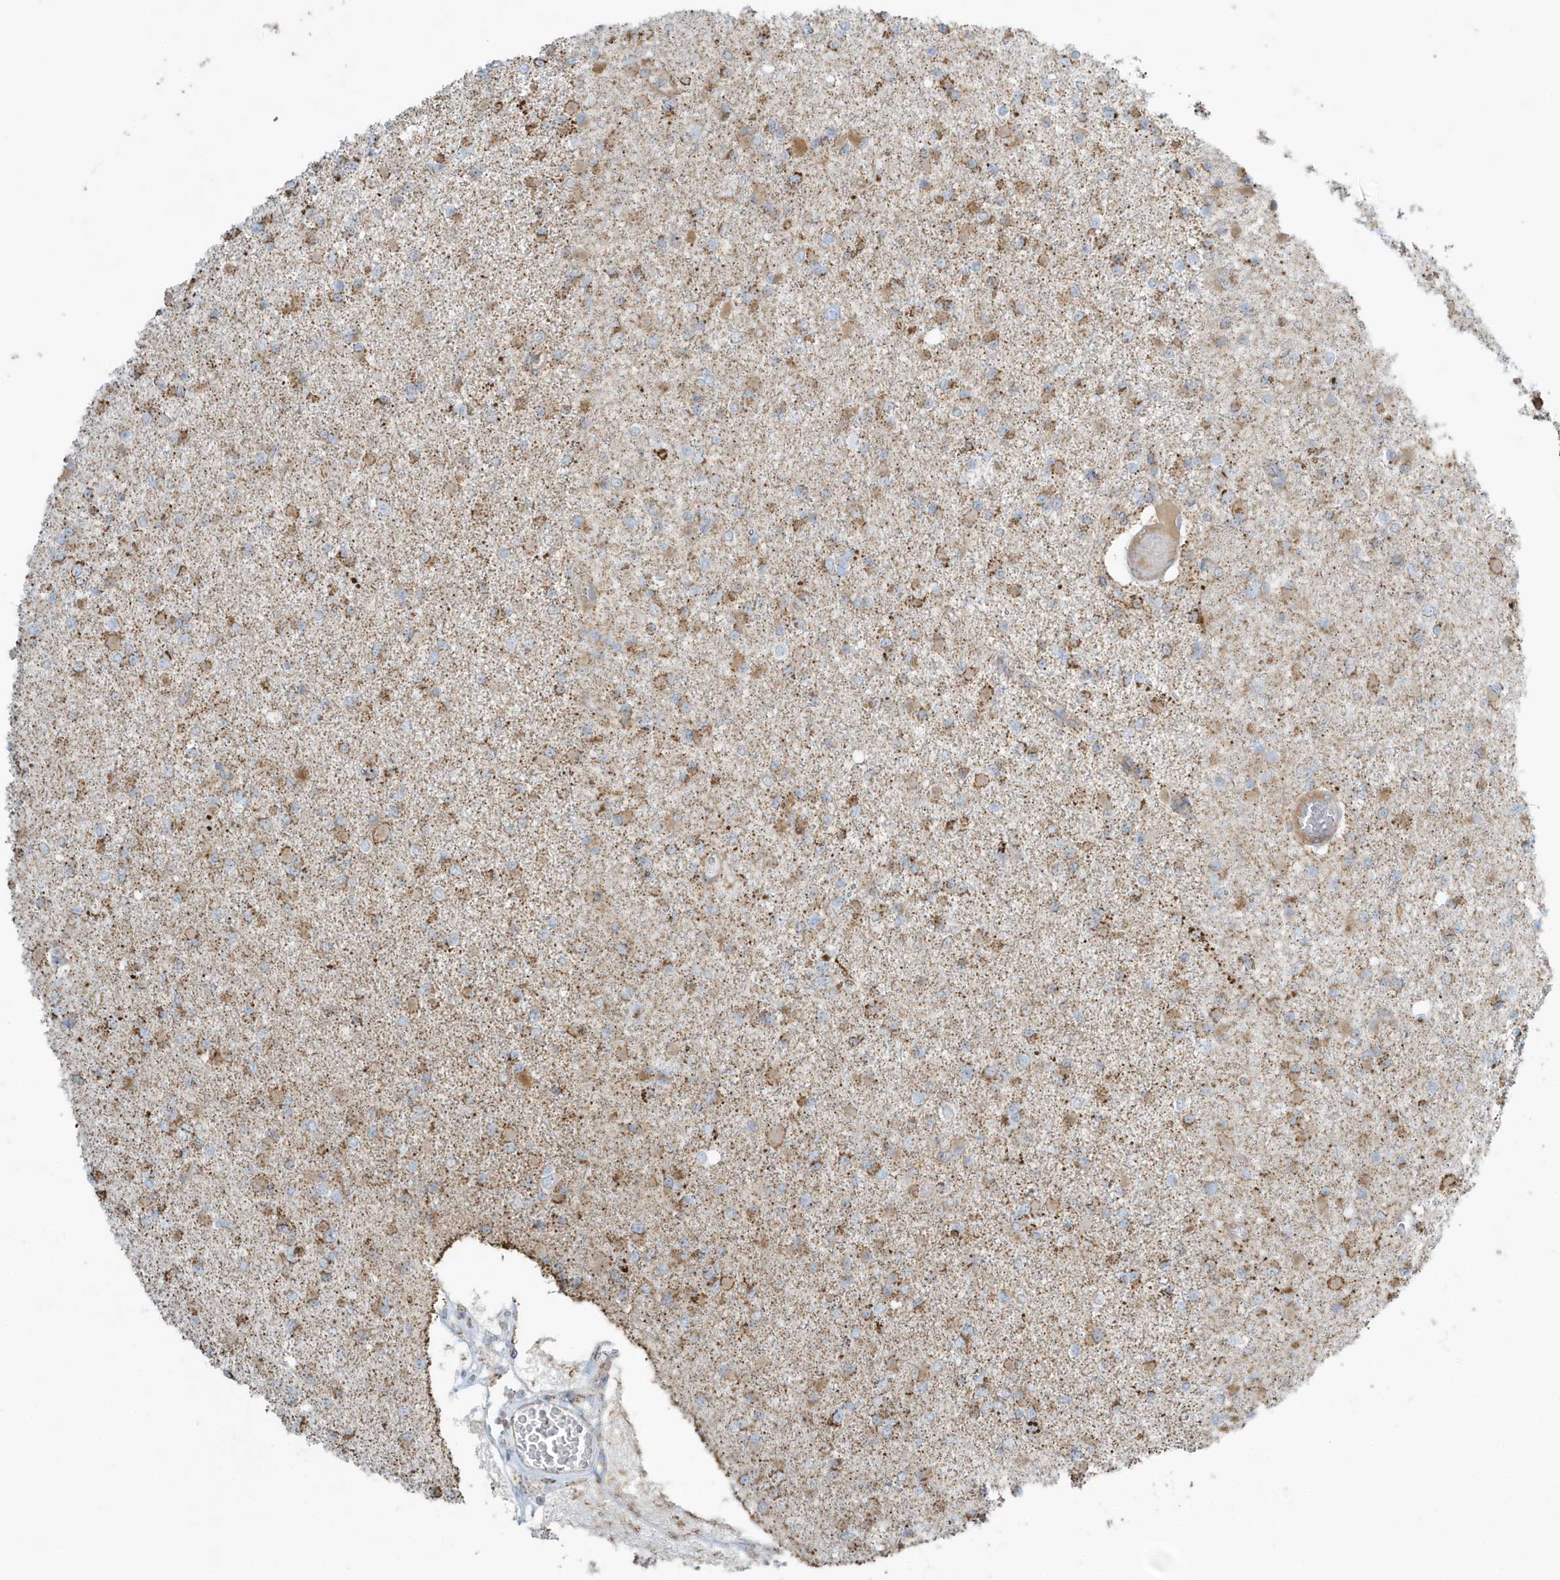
{"staining": {"intensity": "moderate", "quantity": ">75%", "location": "cytoplasmic/membranous"}, "tissue": "glioma", "cell_type": "Tumor cells", "image_type": "cancer", "snomed": [{"axis": "morphology", "description": "Glioma, malignant, Low grade"}, {"axis": "topography", "description": "Brain"}], "caption": "Human glioma stained for a protein (brown) displays moderate cytoplasmic/membranous positive staining in about >75% of tumor cells.", "gene": "RAB11FIP3", "patient": {"sex": "female", "age": 22}}